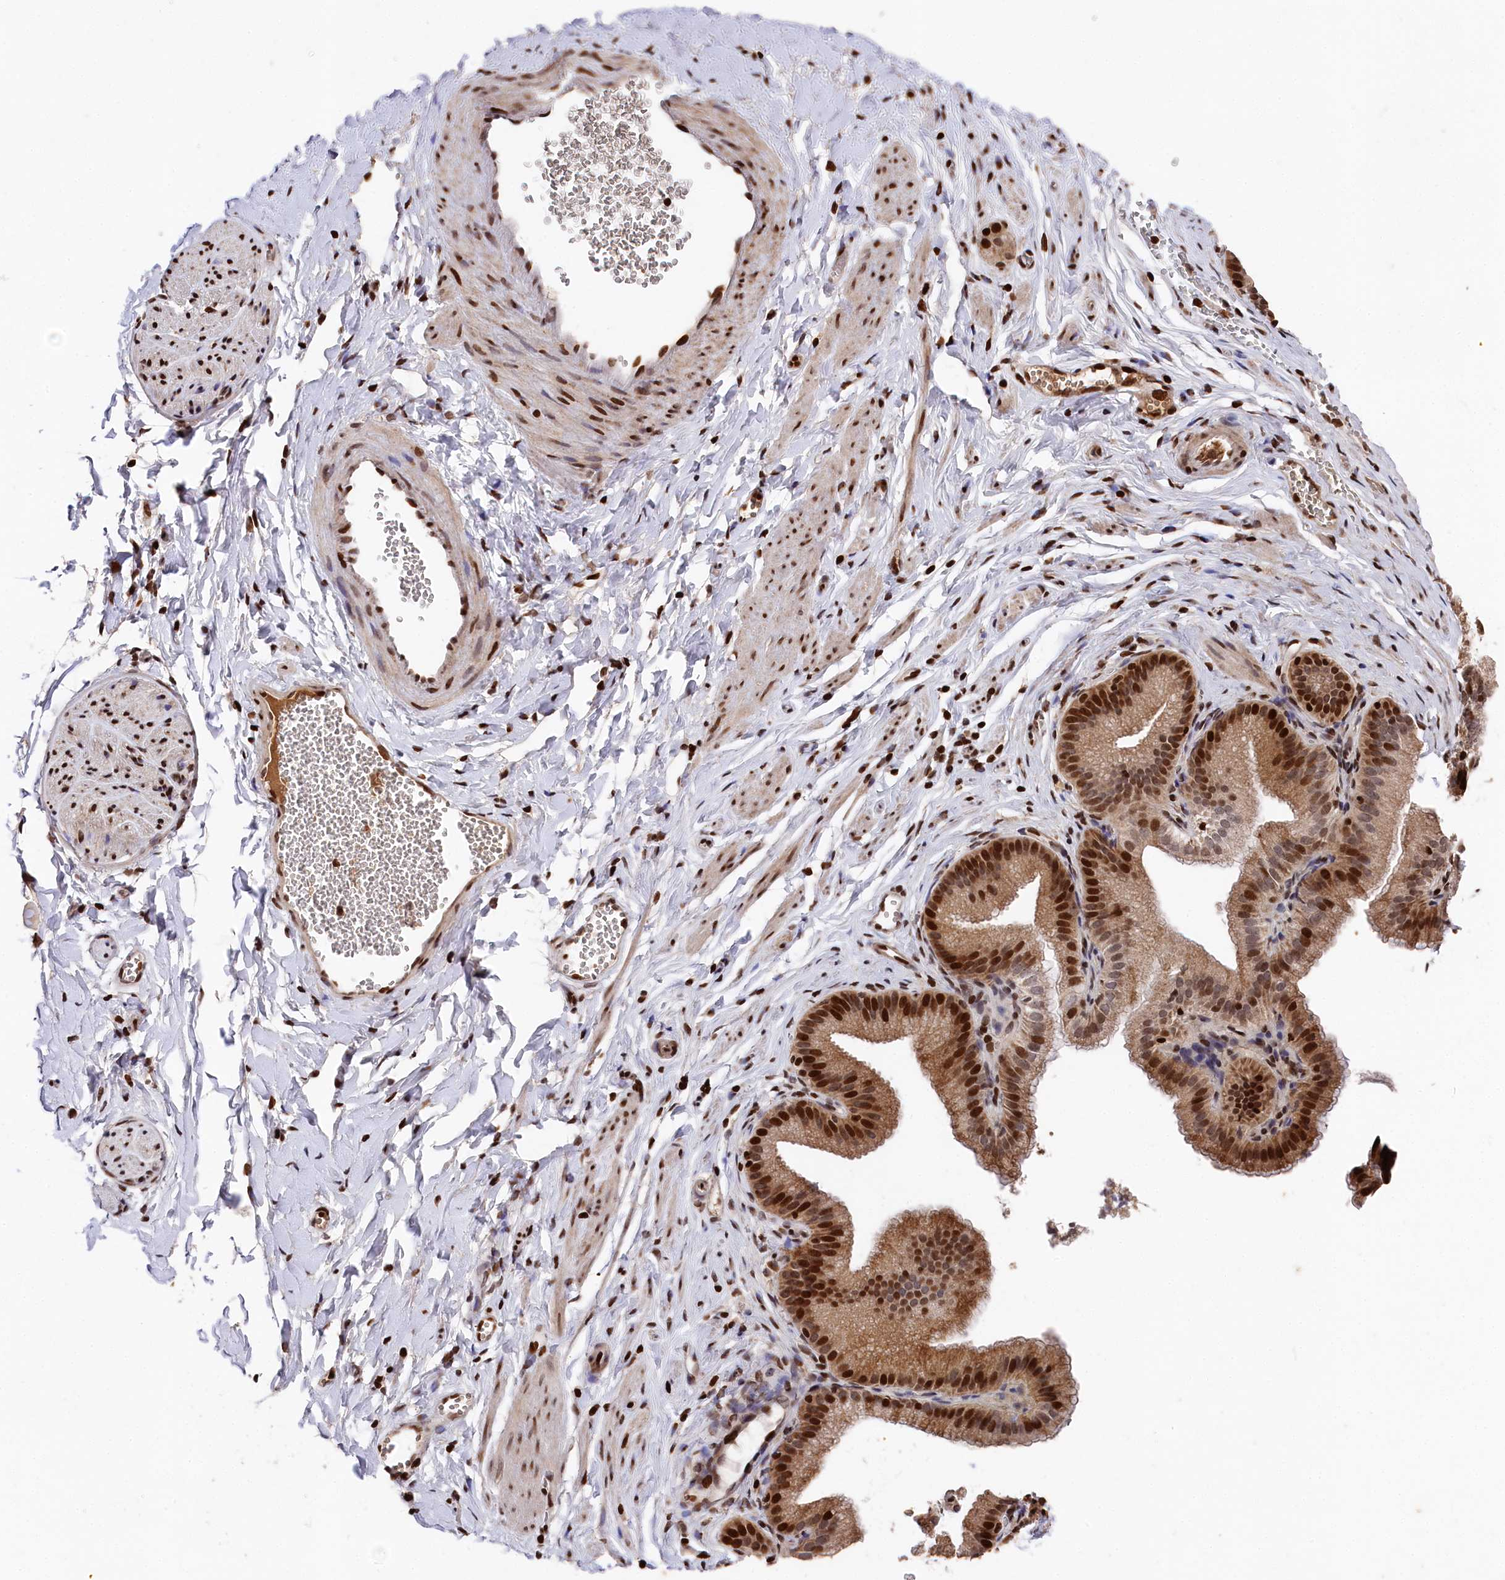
{"staining": {"intensity": "strong", "quantity": ">75%", "location": "nuclear"}, "tissue": "adipose tissue", "cell_type": "Adipocytes", "image_type": "normal", "snomed": [{"axis": "morphology", "description": "Normal tissue, NOS"}, {"axis": "topography", "description": "Gallbladder"}, {"axis": "topography", "description": "Peripheral nerve tissue"}], "caption": "Normal adipose tissue exhibits strong nuclear staining in approximately >75% of adipocytes, visualized by immunohistochemistry.", "gene": "MCF2L2", "patient": {"sex": "male", "age": 38}}